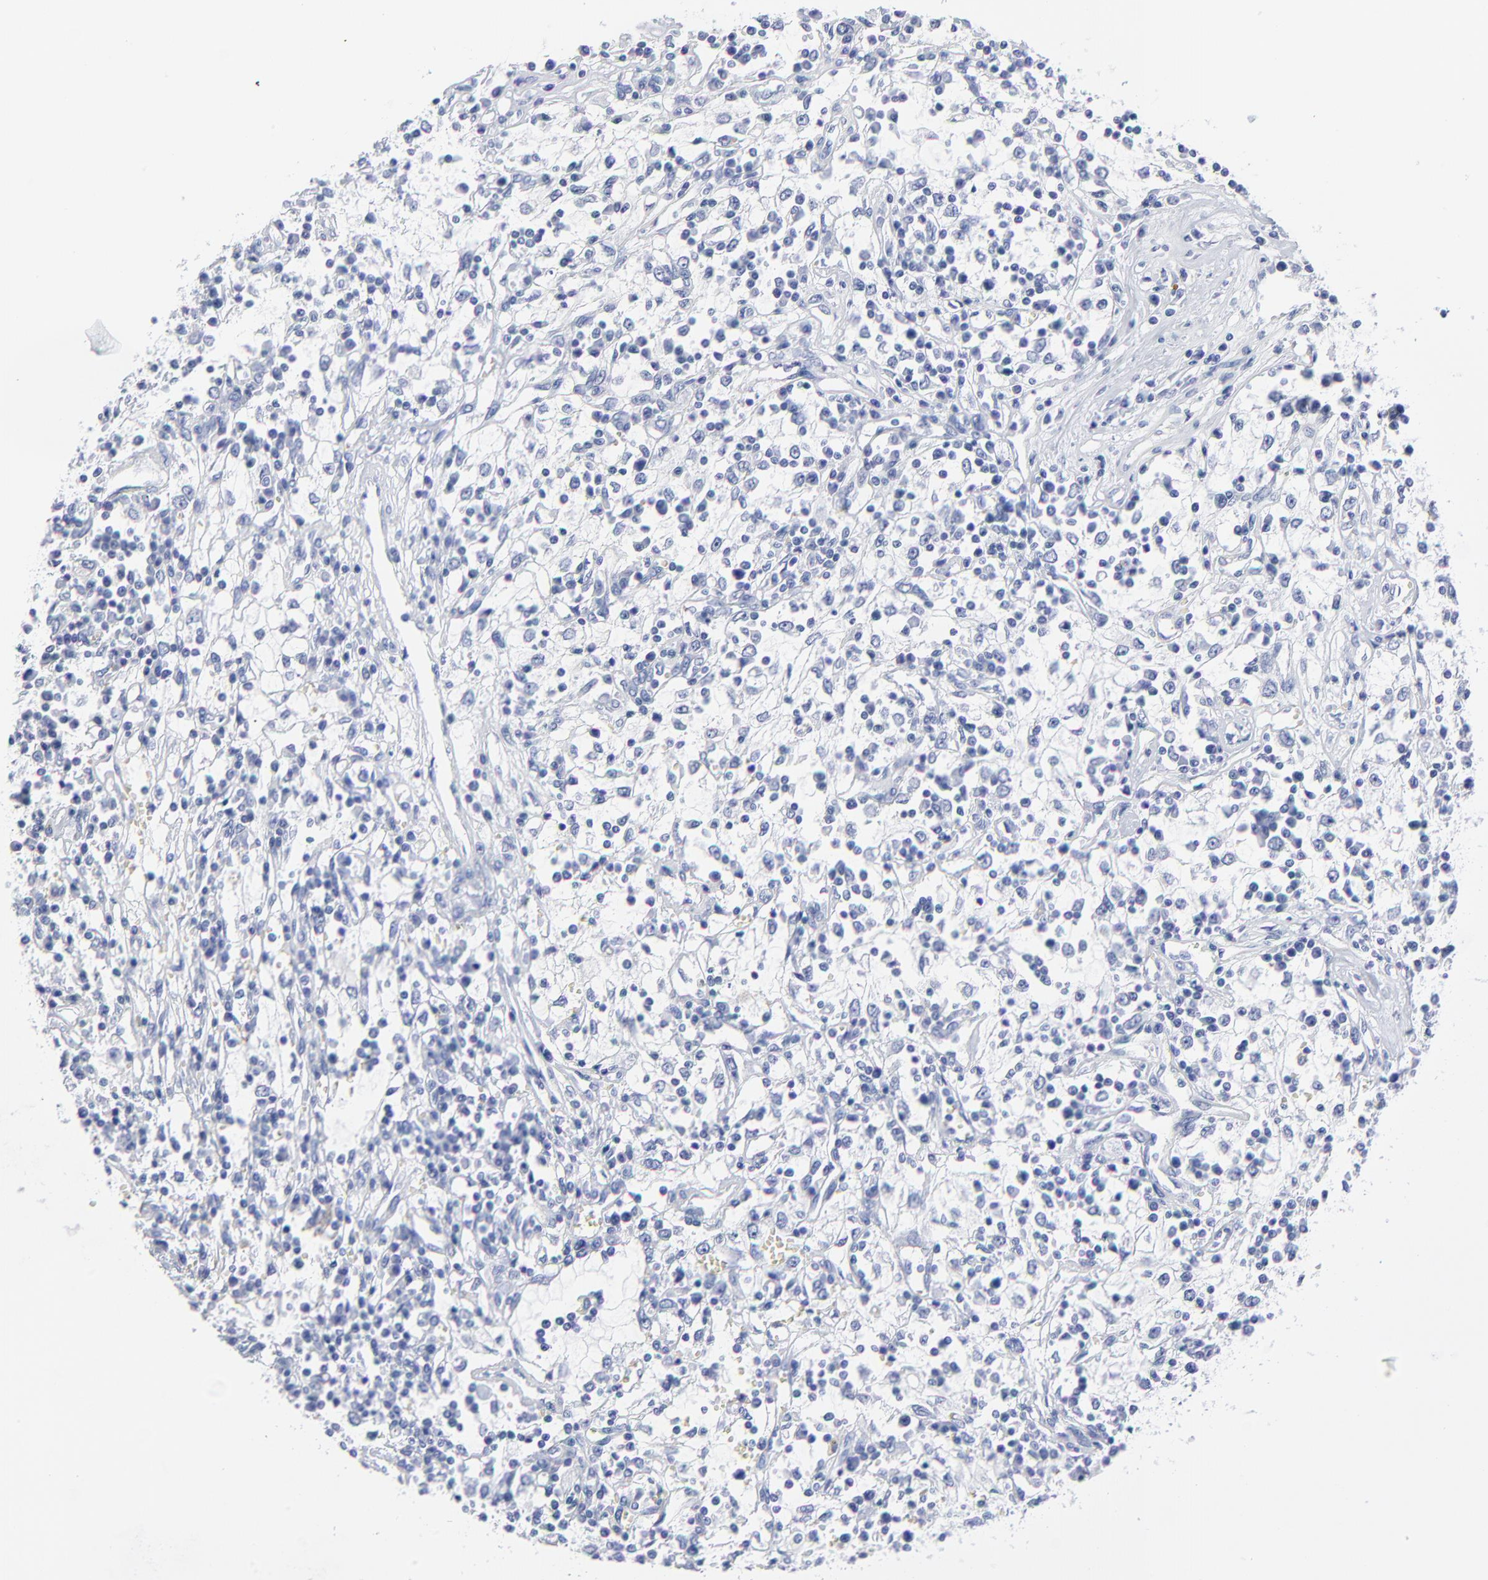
{"staining": {"intensity": "negative", "quantity": "none", "location": "none"}, "tissue": "renal cancer", "cell_type": "Tumor cells", "image_type": "cancer", "snomed": [{"axis": "morphology", "description": "Adenocarcinoma, NOS"}, {"axis": "topography", "description": "Kidney"}], "caption": "Immunohistochemistry of human renal cancer reveals no expression in tumor cells.", "gene": "CNTN3", "patient": {"sex": "male", "age": 82}}